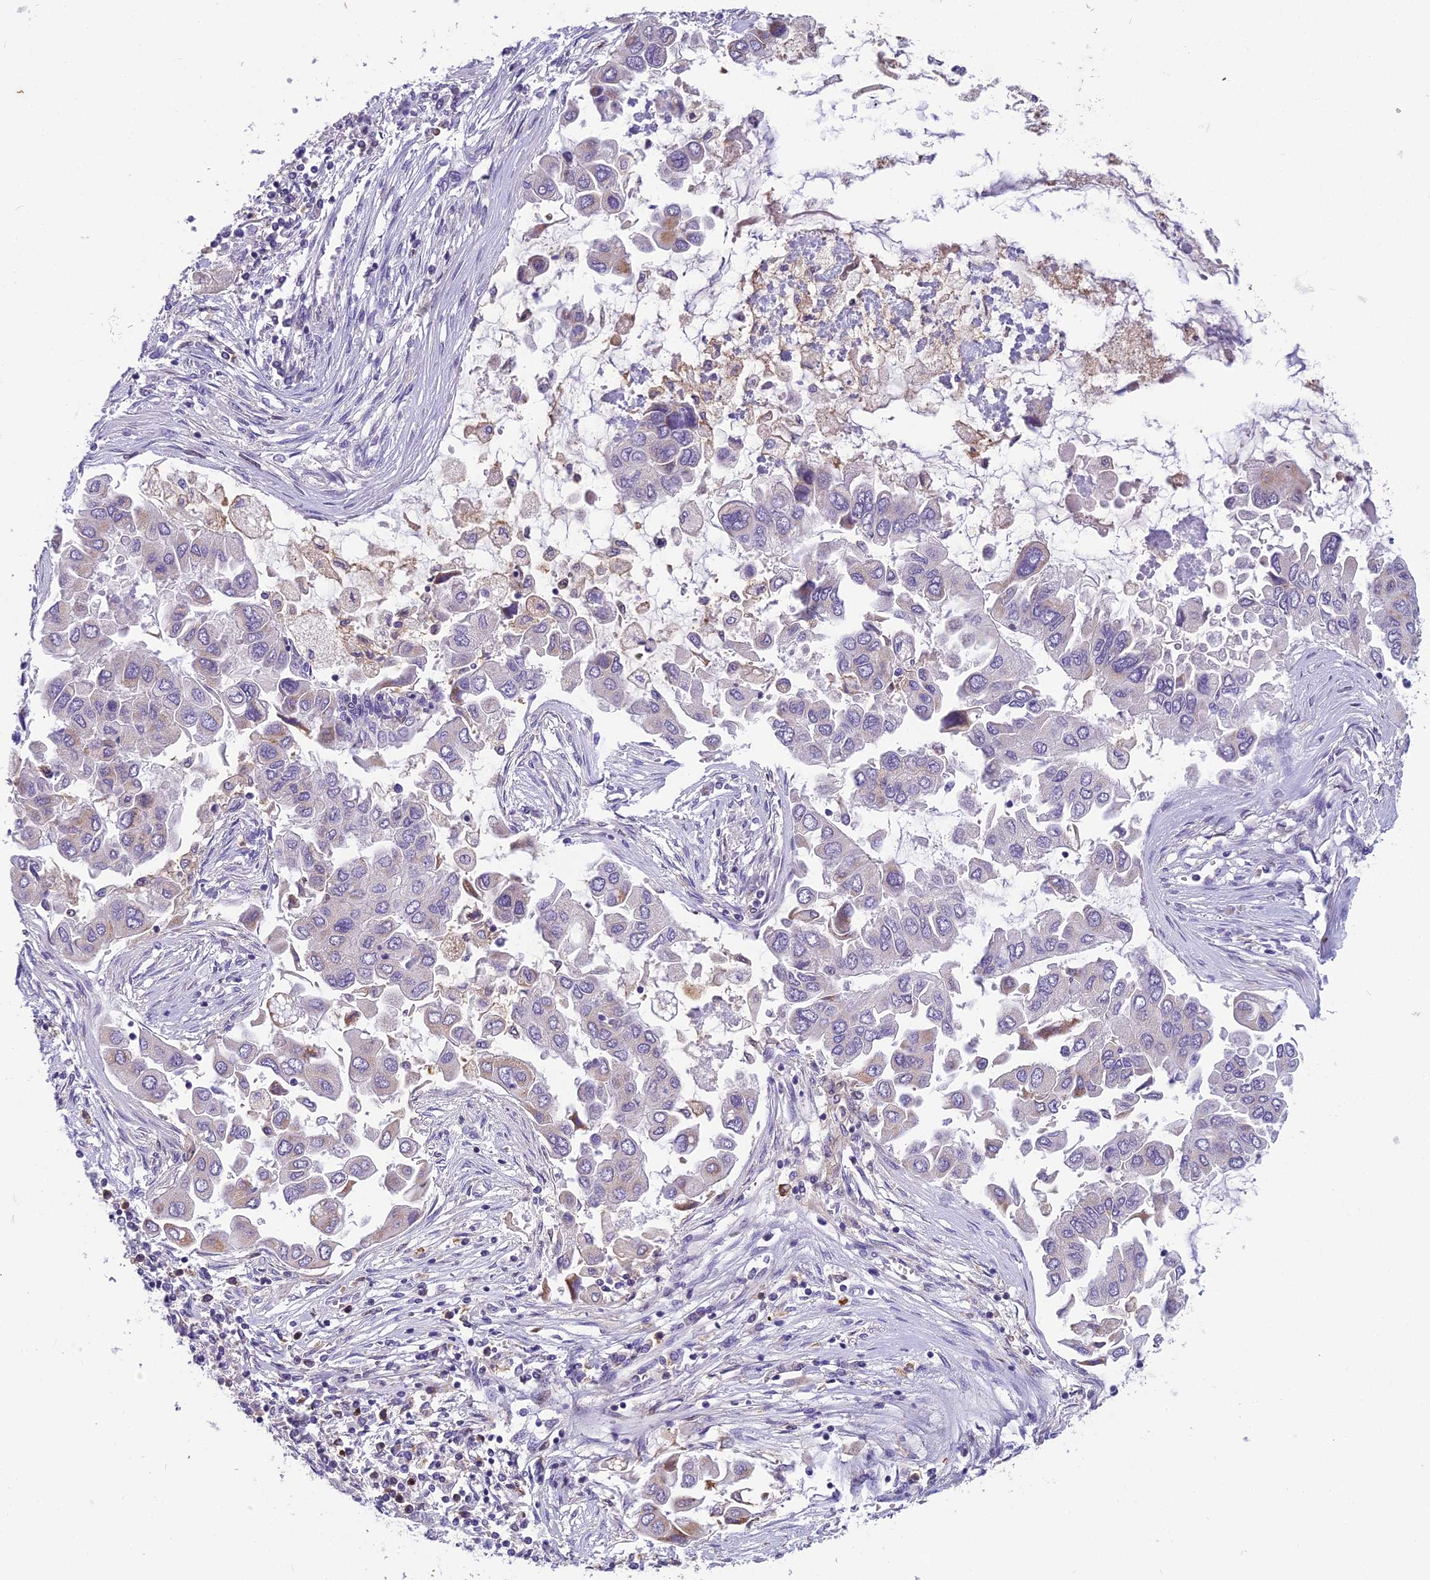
{"staining": {"intensity": "negative", "quantity": "none", "location": "none"}, "tissue": "lung cancer", "cell_type": "Tumor cells", "image_type": "cancer", "snomed": [{"axis": "morphology", "description": "Adenocarcinoma, NOS"}, {"axis": "topography", "description": "Lung"}], "caption": "Lung cancer (adenocarcinoma) was stained to show a protein in brown. There is no significant expression in tumor cells.", "gene": "ENSG00000188897", "patient": {"sex": "female", "age": 76}}